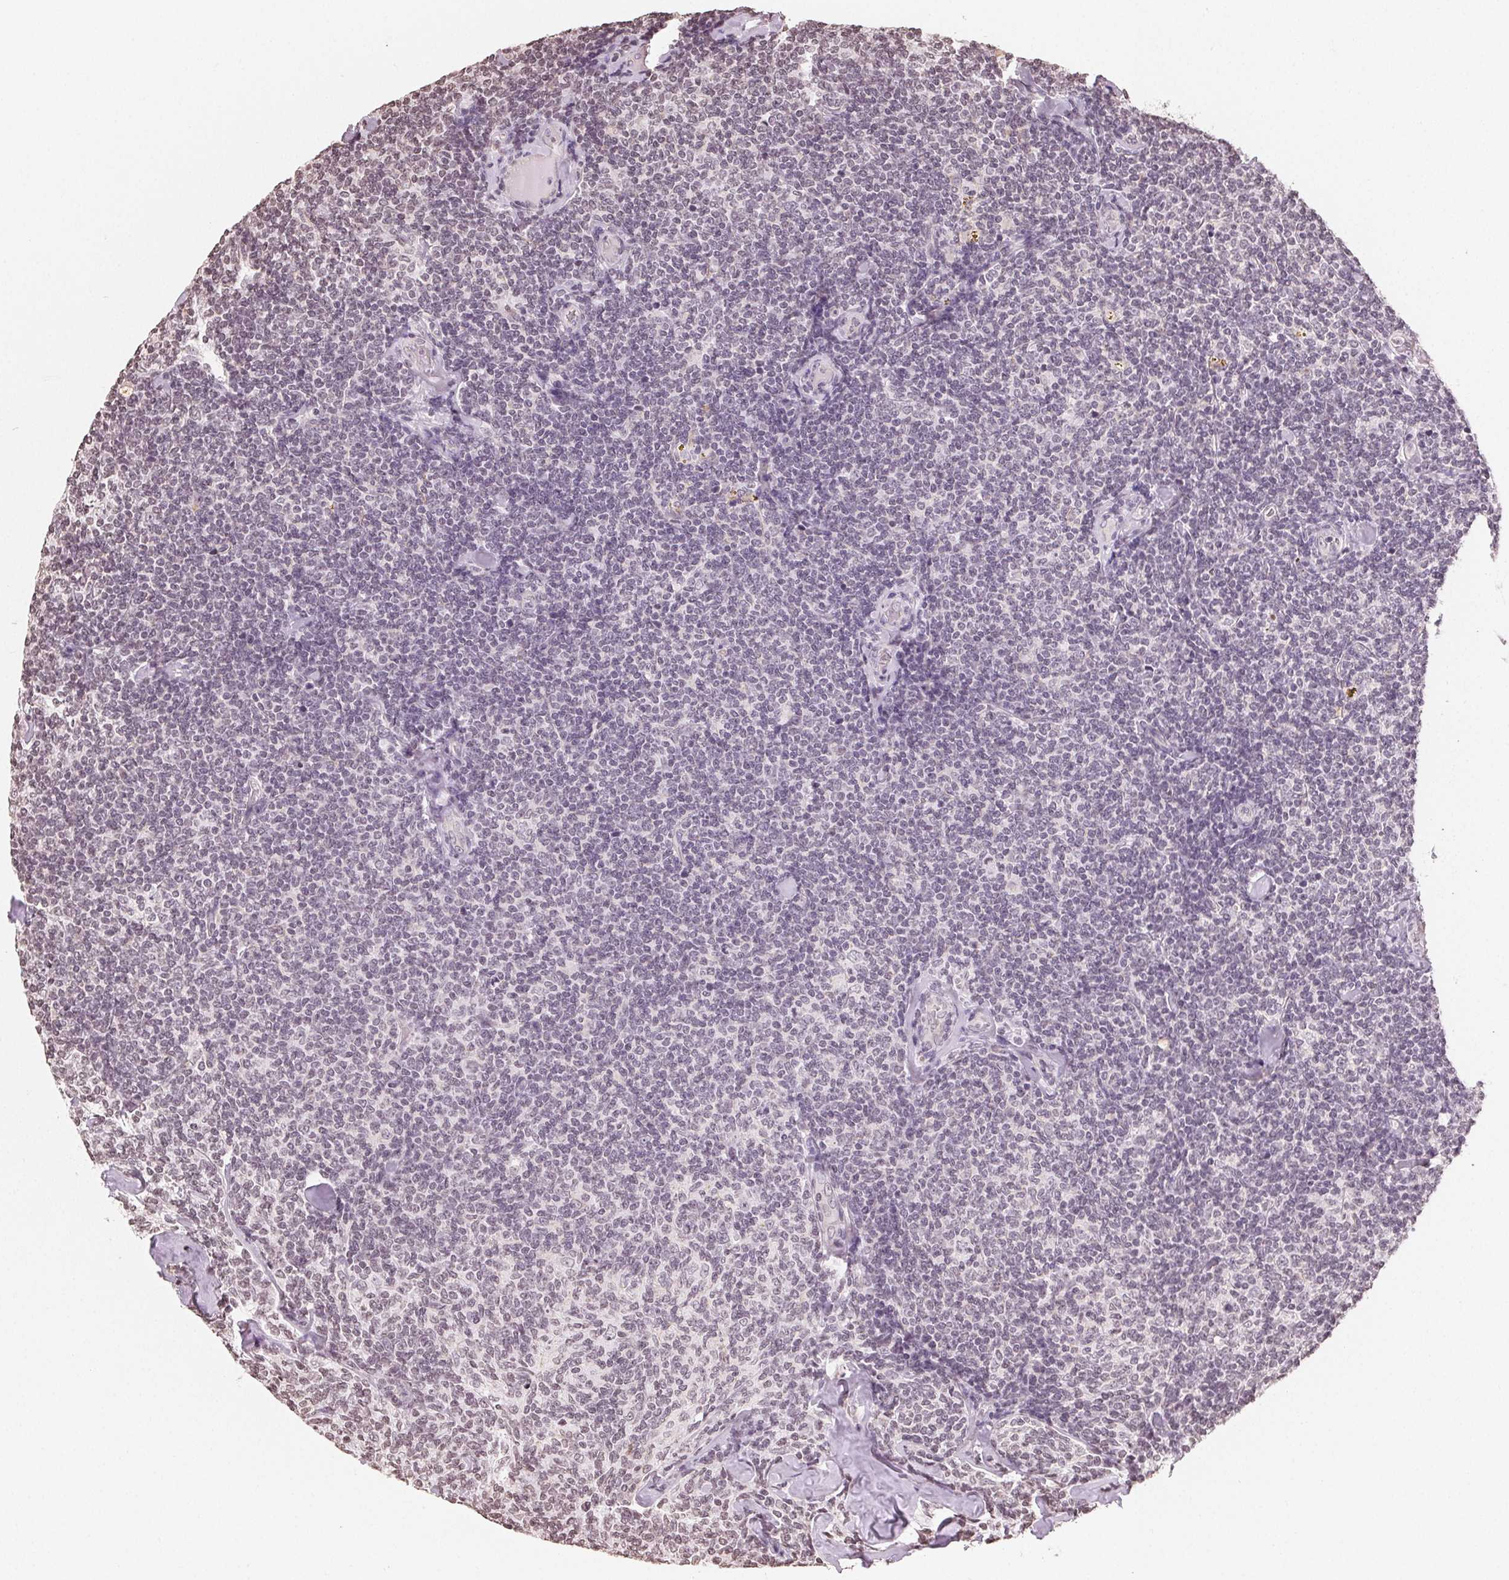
{"staining": {"intensity": "negative", "quantity": "none", "location": "none"}, "tissue": "lymphoma", "cell_type": "Tumor cells", "image_type": "cancer", "snomed": [{"axis": "morphology", "description": "Malignant lymphoma, non-Hodgkin's type, Low grade"}, {"axis": "topography", "description": "Lymph node"}], "caption": "This histopathology image is of lymphoma stained with immunohistochemistry to label a protein in brown with the nuclei are counter-stained blue. There is no expression in tumor cells.", "gene": "TBP", "patient": {"sex": "female", "age": 56}}